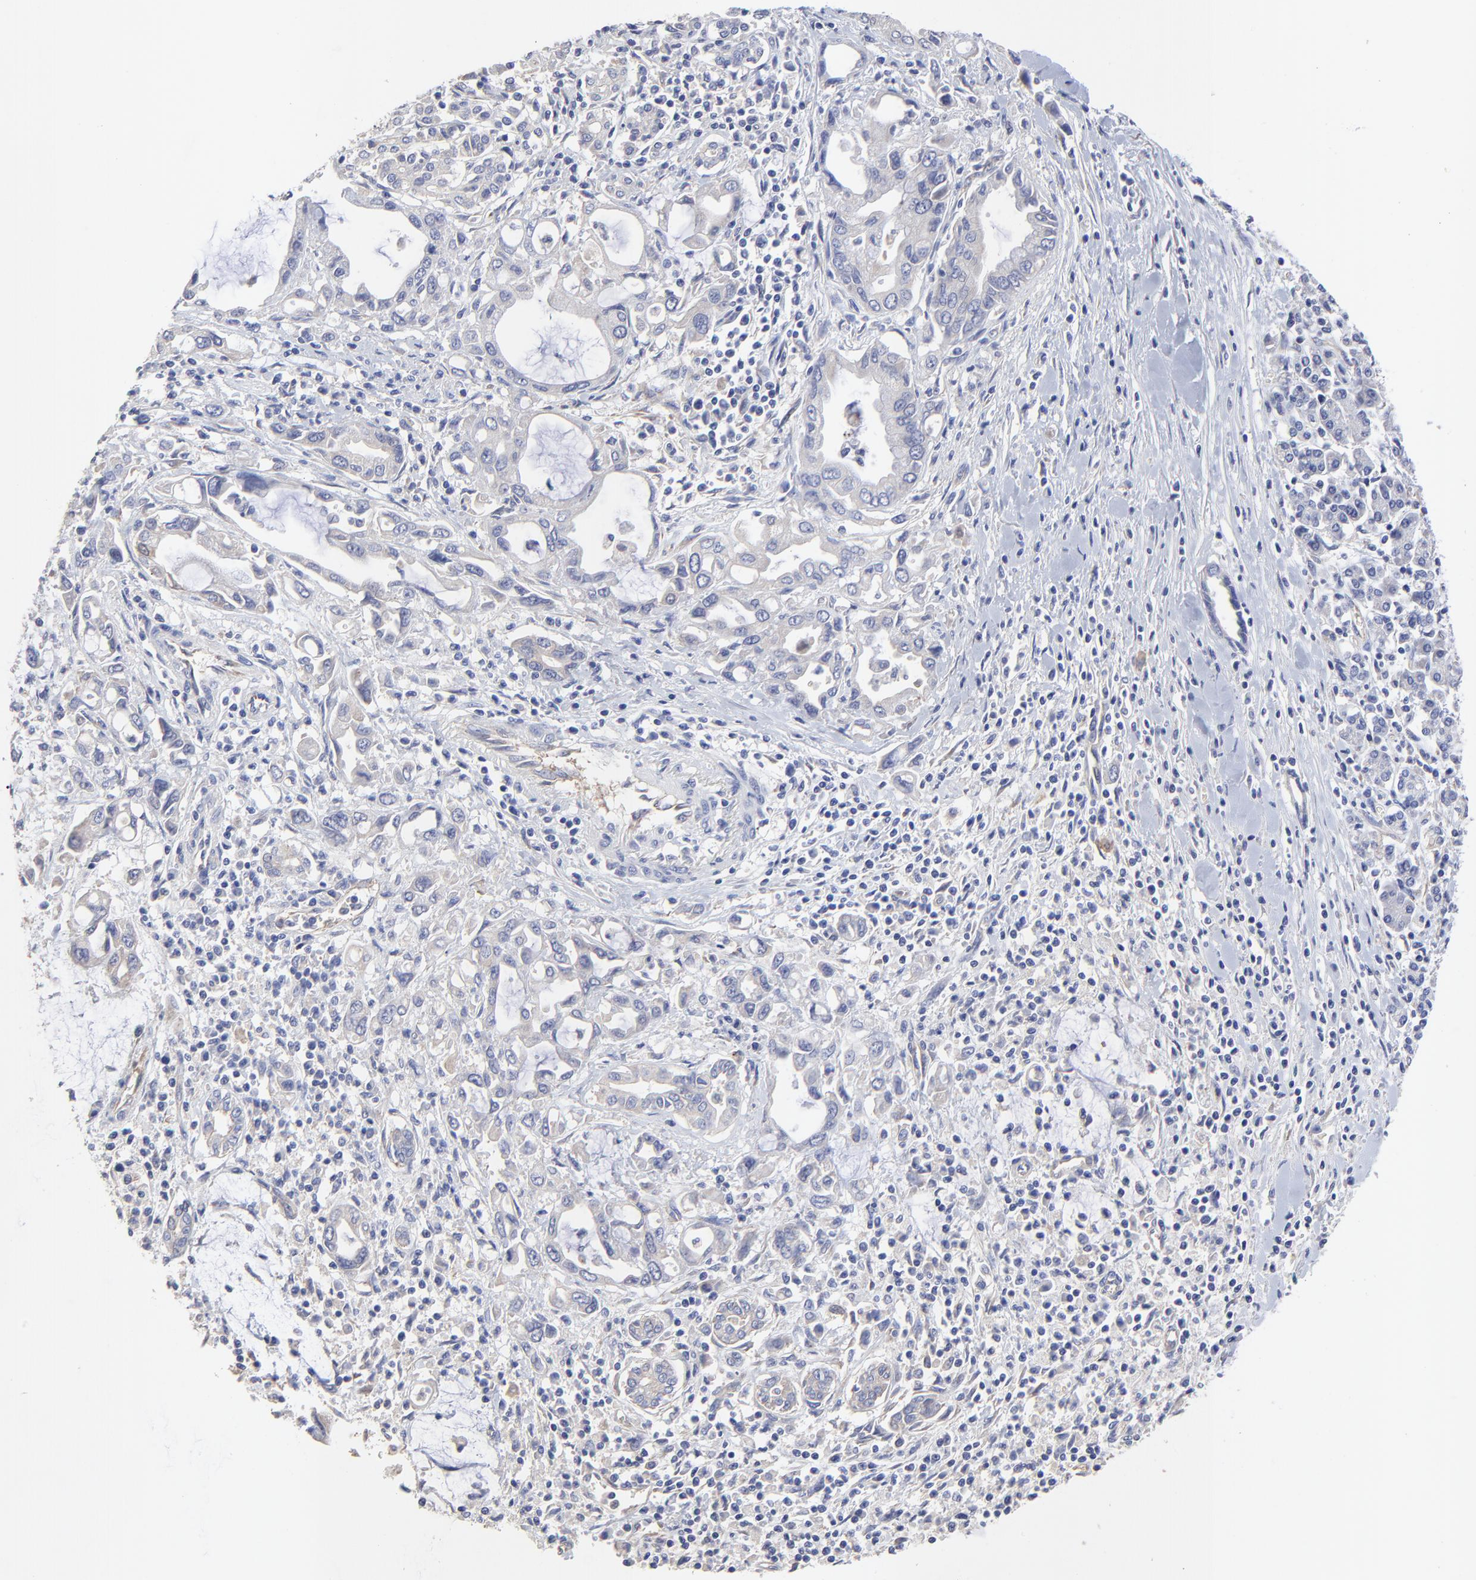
{"staining": {"intensity": "negative", "quantity": "none", "location": "none"}, "tissue": "pancreatic cancer", "cell_type": "Tumor cells", "image_type": "cancer", "snomed": [{"axis": "morphology", "description": "Adenocarcinoma, NOS"}, {"axis": "topography", "description": "Pancreas"}], "caption": "The micrograph displays no significant expression in tumor cells of pancreatic cancer.", "gene": "SULF2", "patient": {"sex": "female", "age": 57}}